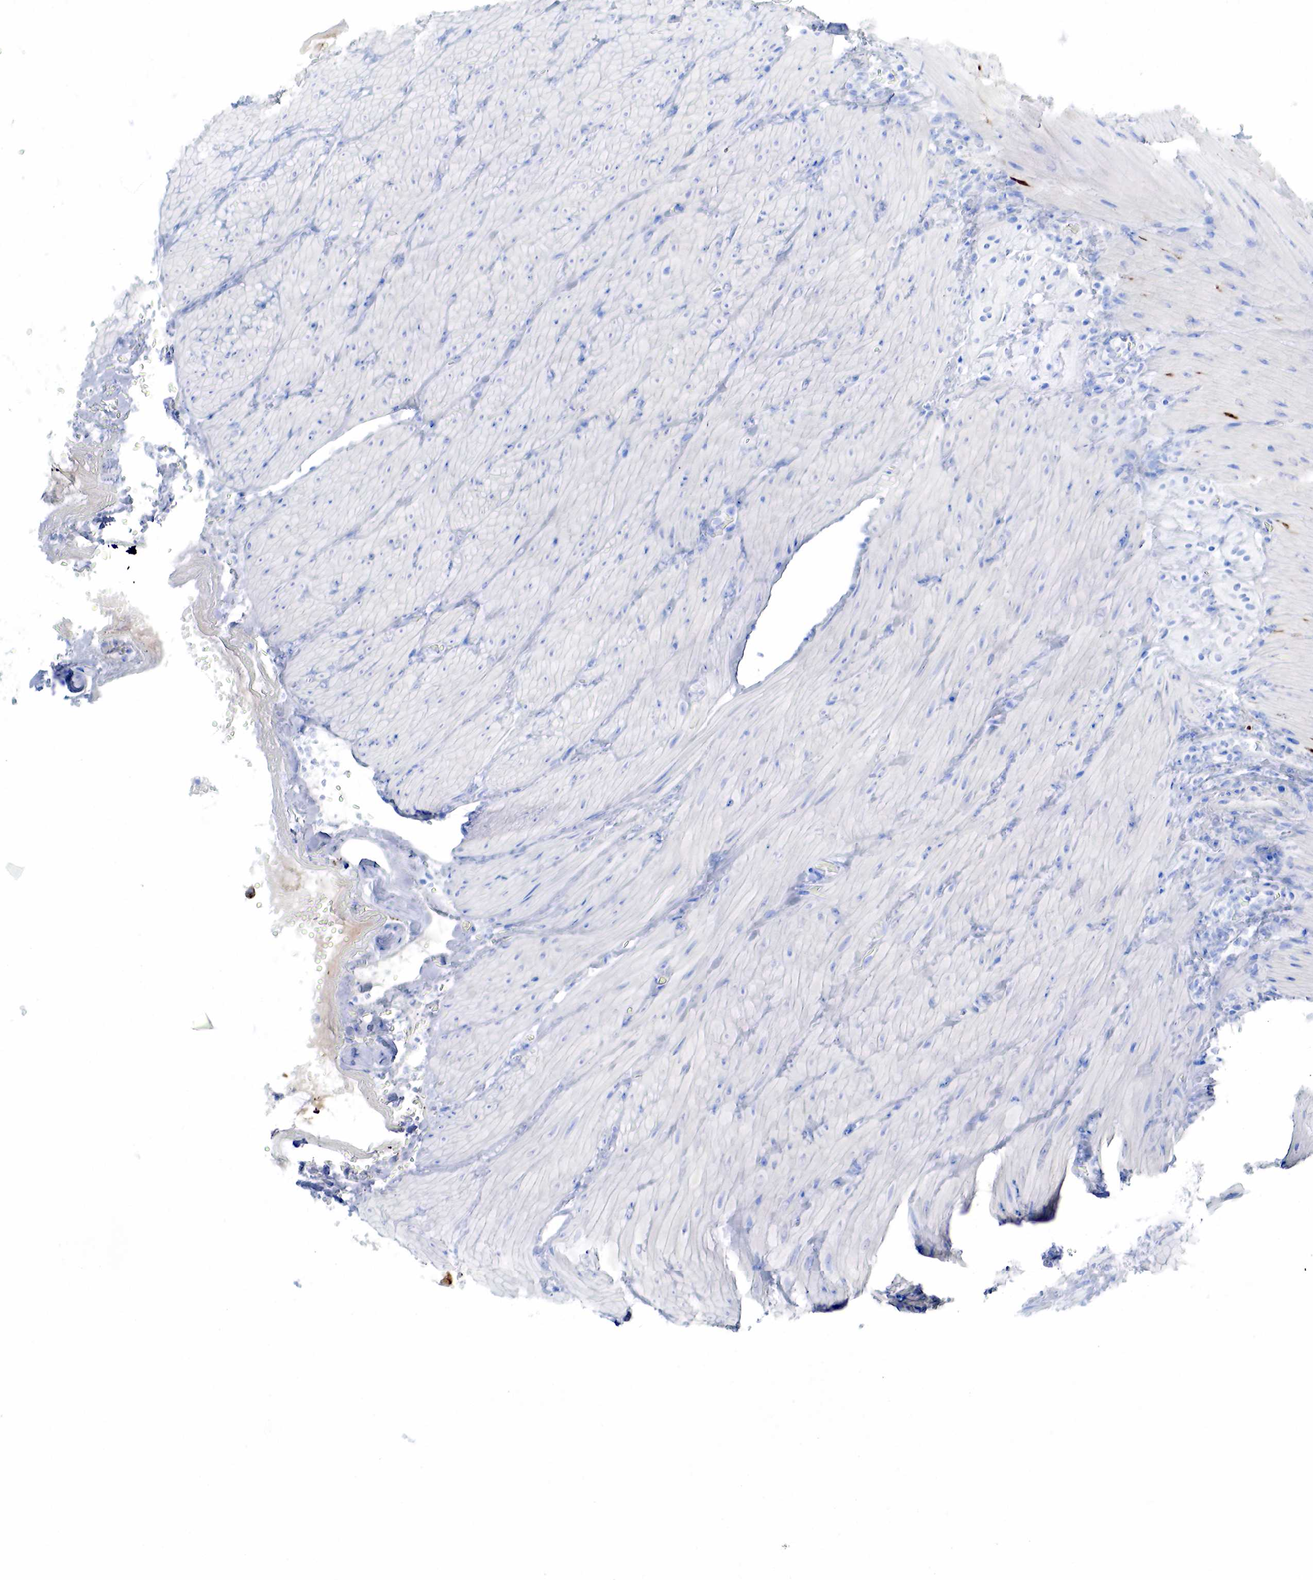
{"staining": {"intensity": "negative", "quantity": "none", "location": "none"}, "tissue": "smooth muscle", "cell_type": "Smooth muscle cells", "image_type": "normal", "snomed": [{"axis": "morphology", "description": "Normal tissue, NOS"}, {"axis": "topography", "description": "Duodenum"}], "caption": "Protein analysis of unremarkable smooth muscle reveals no significant positivity in smooth muscle cells. The staining was performed using DAB to visualize the protein expression in brown, while the nuclei were stained in blue with hematoxylin (Magnification: 20x).", "gene": "KRT18", "patient": {"sex": "male", "age": 63}}